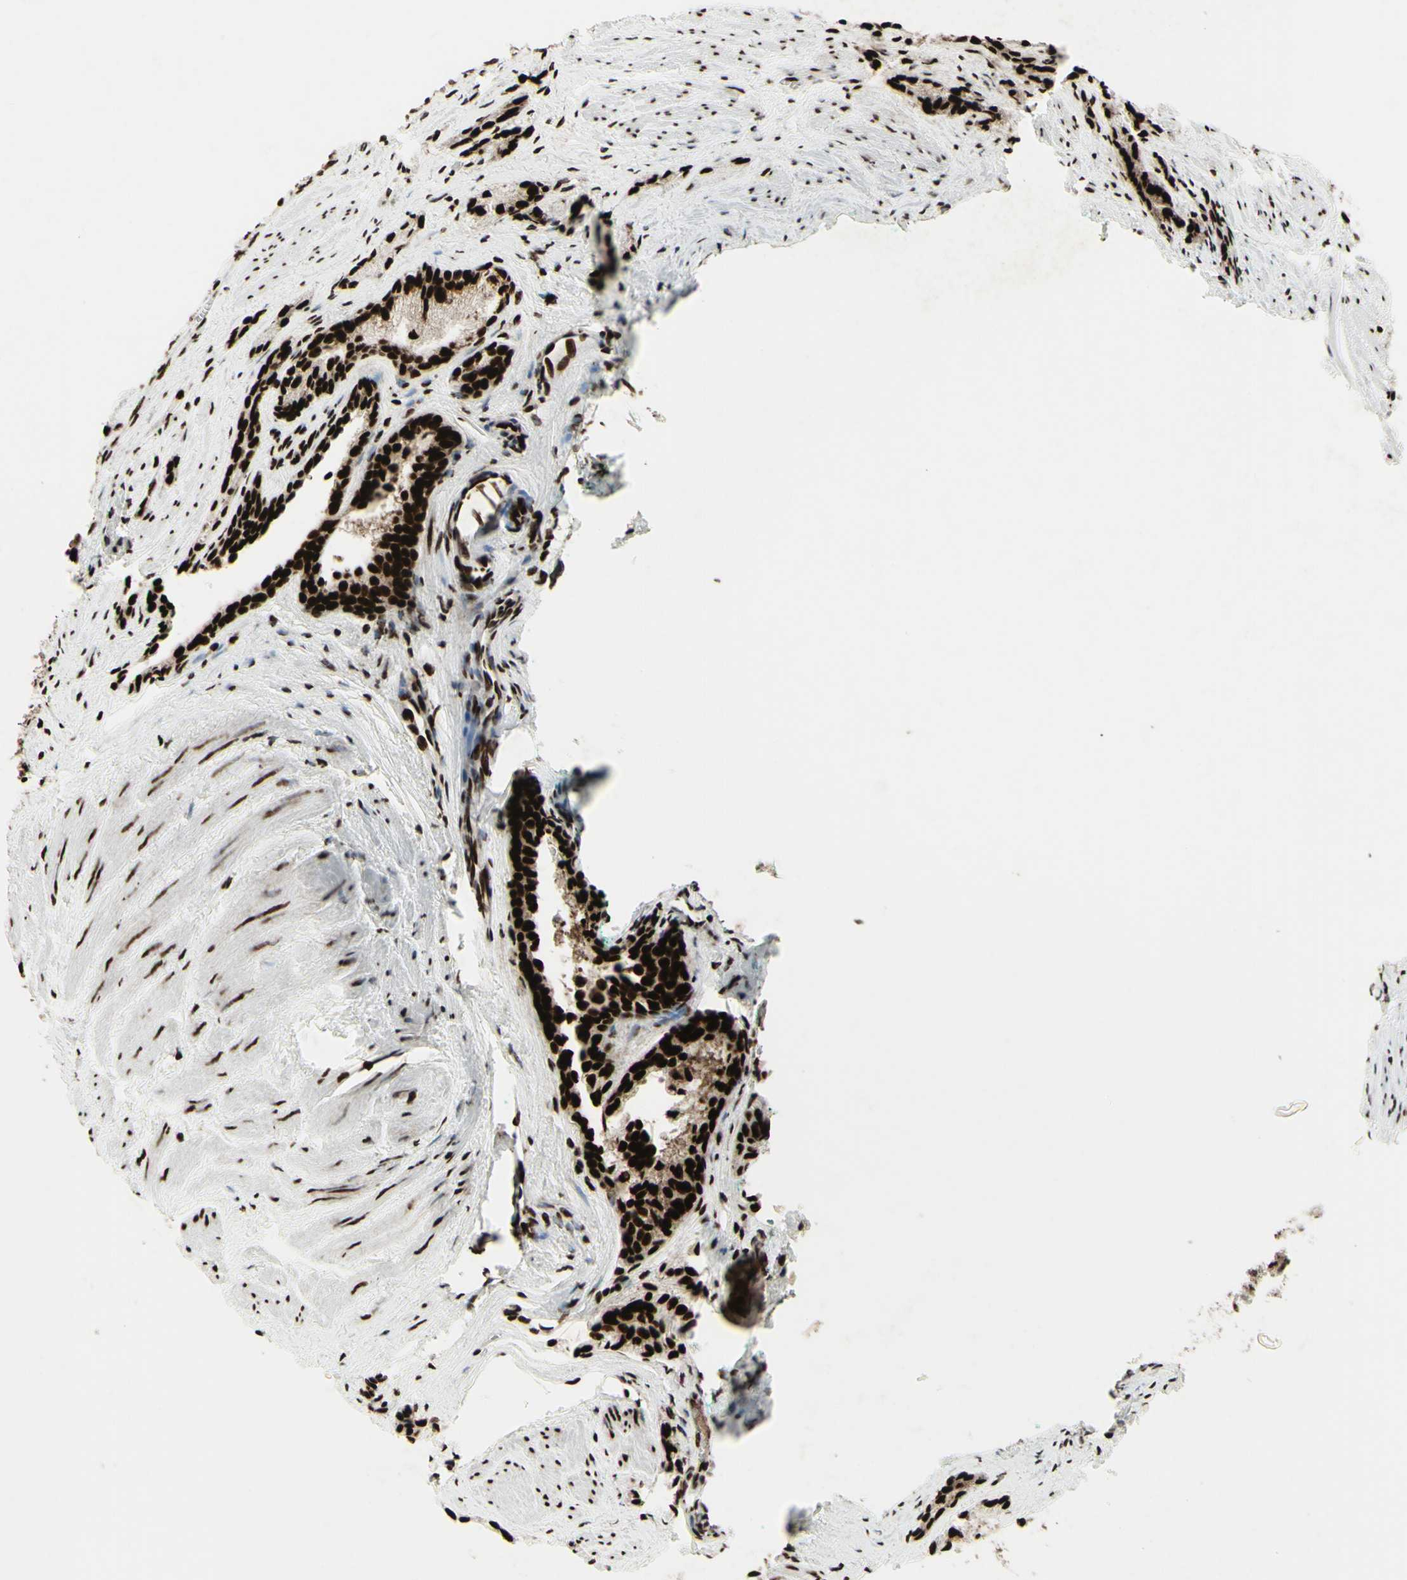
{"staining": {"intensity": "strong", "quantity": ">75%", "location": "nuclear"}, "tissue": "prostate cancer", "cell_type": "Tumor cells", "image_type": "cancer", "snomed": [{"axis": "morphology", "description": "Adenocarcinoma, Low grade"}, {"axis": "topography", "description": "Prostate"}], "caption": "Prostate cancer tissue displays strong nuclear staining in about >75% of tumor cells, visualized by immunohistochemistry.", "gene": "U2AF2", "patient": {"sex": "male", "age": 60}}